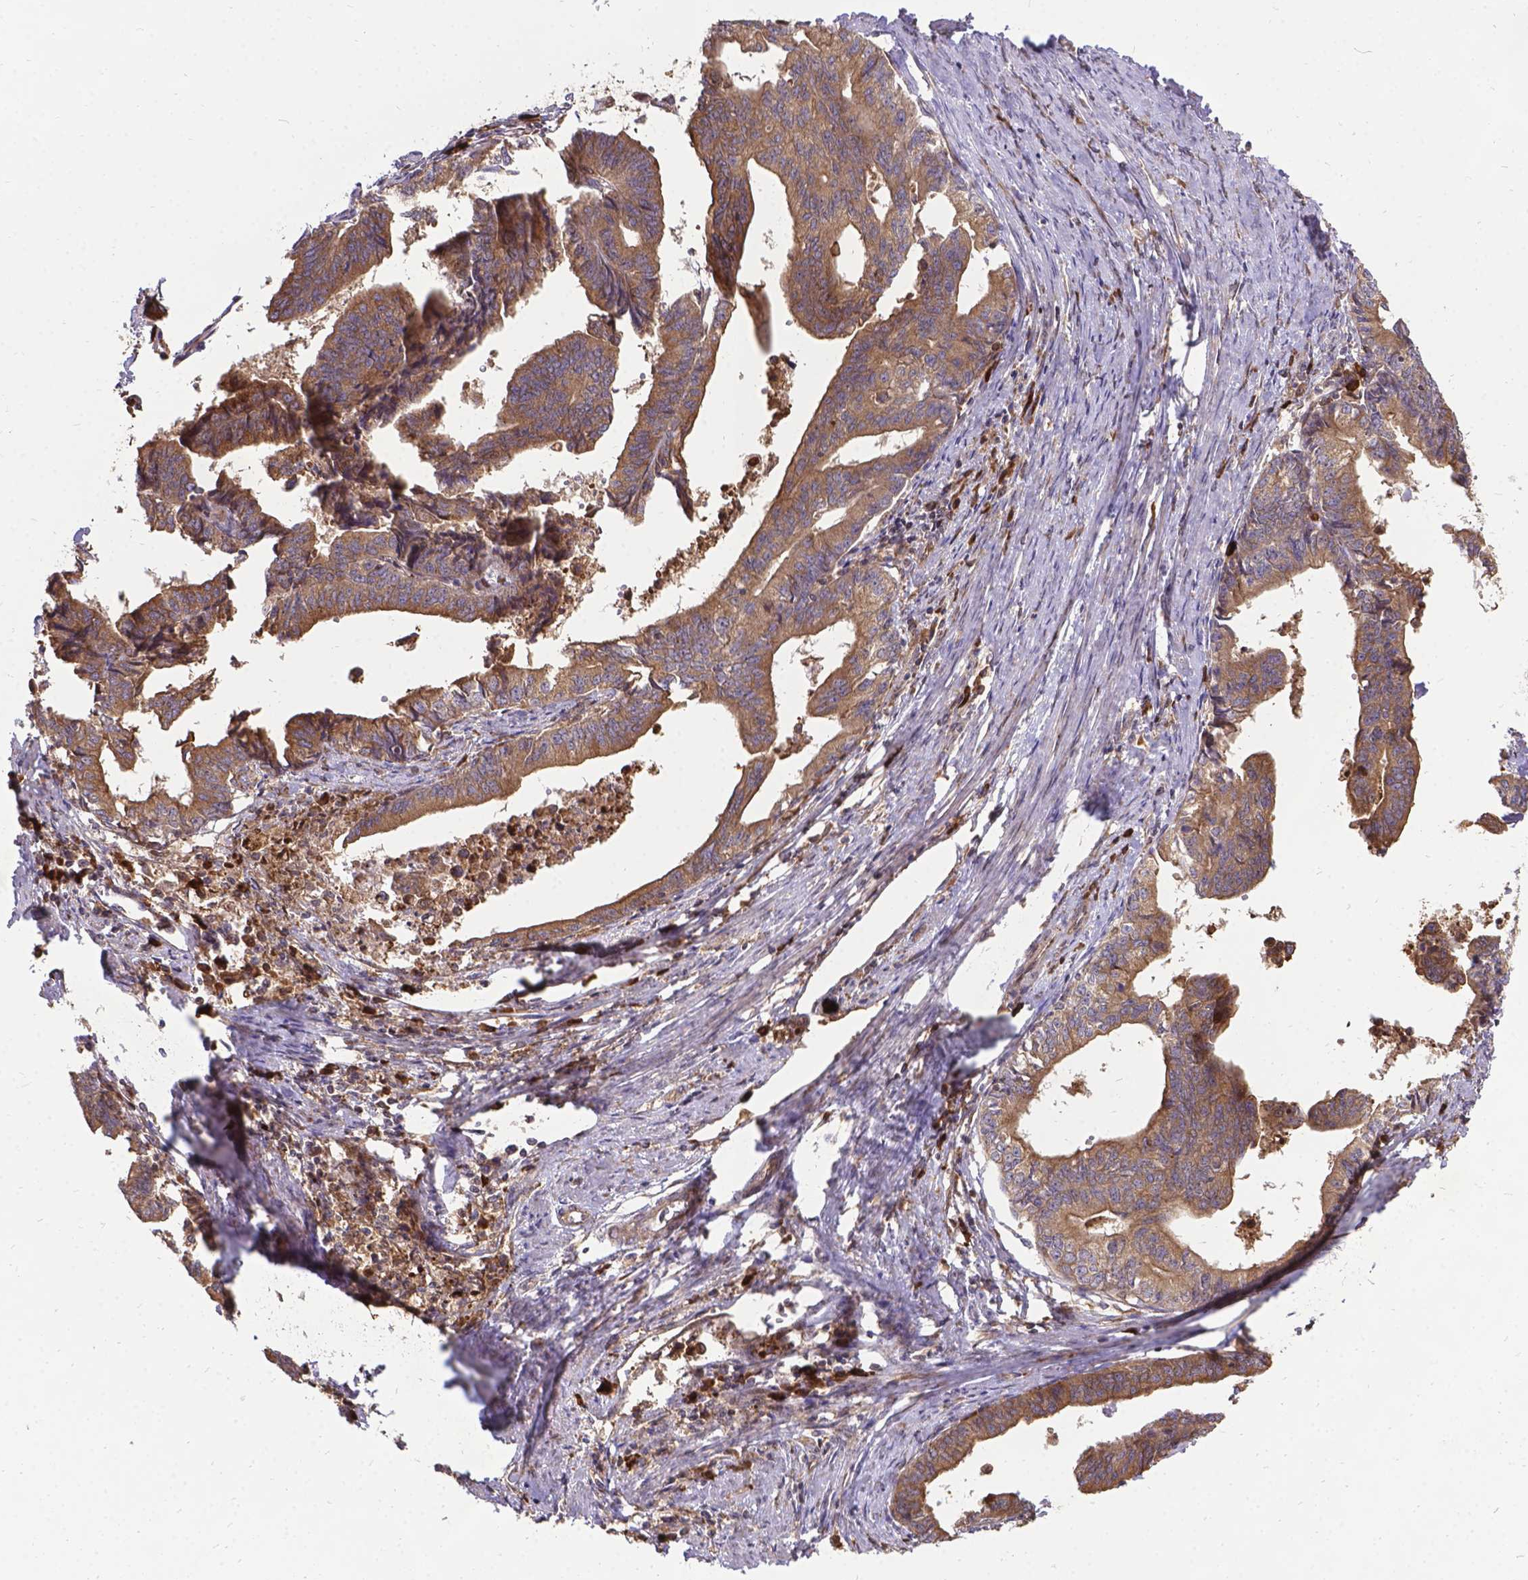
{"staining": {"intensity": "weak", "quantity": ">75%", "location": "cytoplasmic/membranous"}, "tissue": "endometrial cancer", "cell_type": "Tumor cells", "image_type": "cancer", "snomed": [{"axis": "morphology", "description": "Adenocarcinoma, NOS"}, {"axis": "topography", "description": "Endometrium"}], "caption": "Adenocarcinoma (endometrial) stained with a brown dye demonstrates weak cytoplasmic/membranous positive expression in about >75% of tumor cells.", "gene": "DENND6A", "patient": {"sex": "female", "age": 65}}